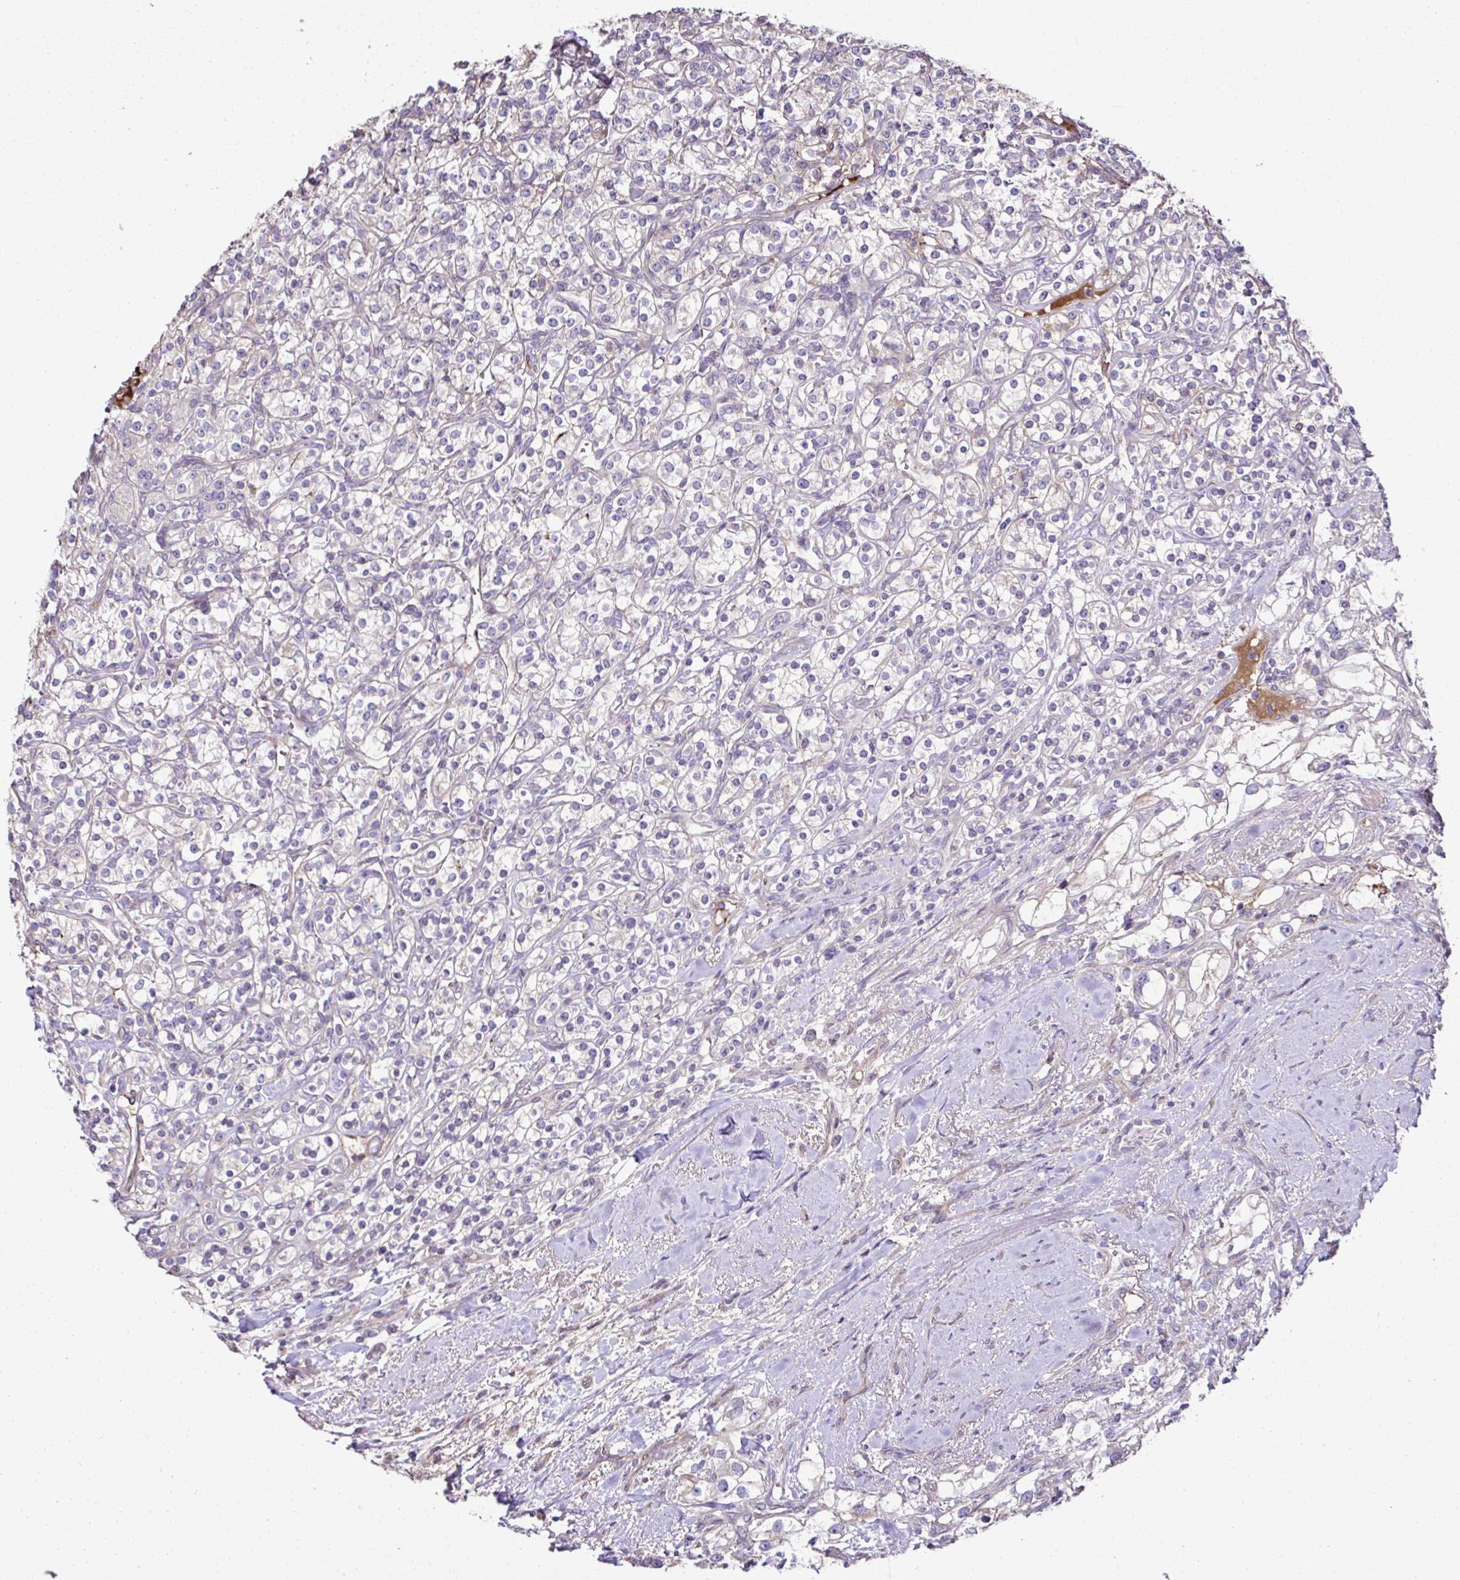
{"staining": {"intensity": "weak", "quantity": "<25%", "location": "cytoplasmic/membranous"}, "tissue": "renal cancer", "cell_type": "Tumor cells", "image_type": "cancer", "snomed": [{"axis": "morphology", "description": "Adenocarcinoma, NOS"}, {"axis": "topography", "description": "Kidney"}], "caption": "Immunohistochemical staining of human renal cancer (adenocarcinoma) shows no significant expression in tumor cells.", "gene": "CCDC85C", "patient": {"sex": "male", "age": 77}}